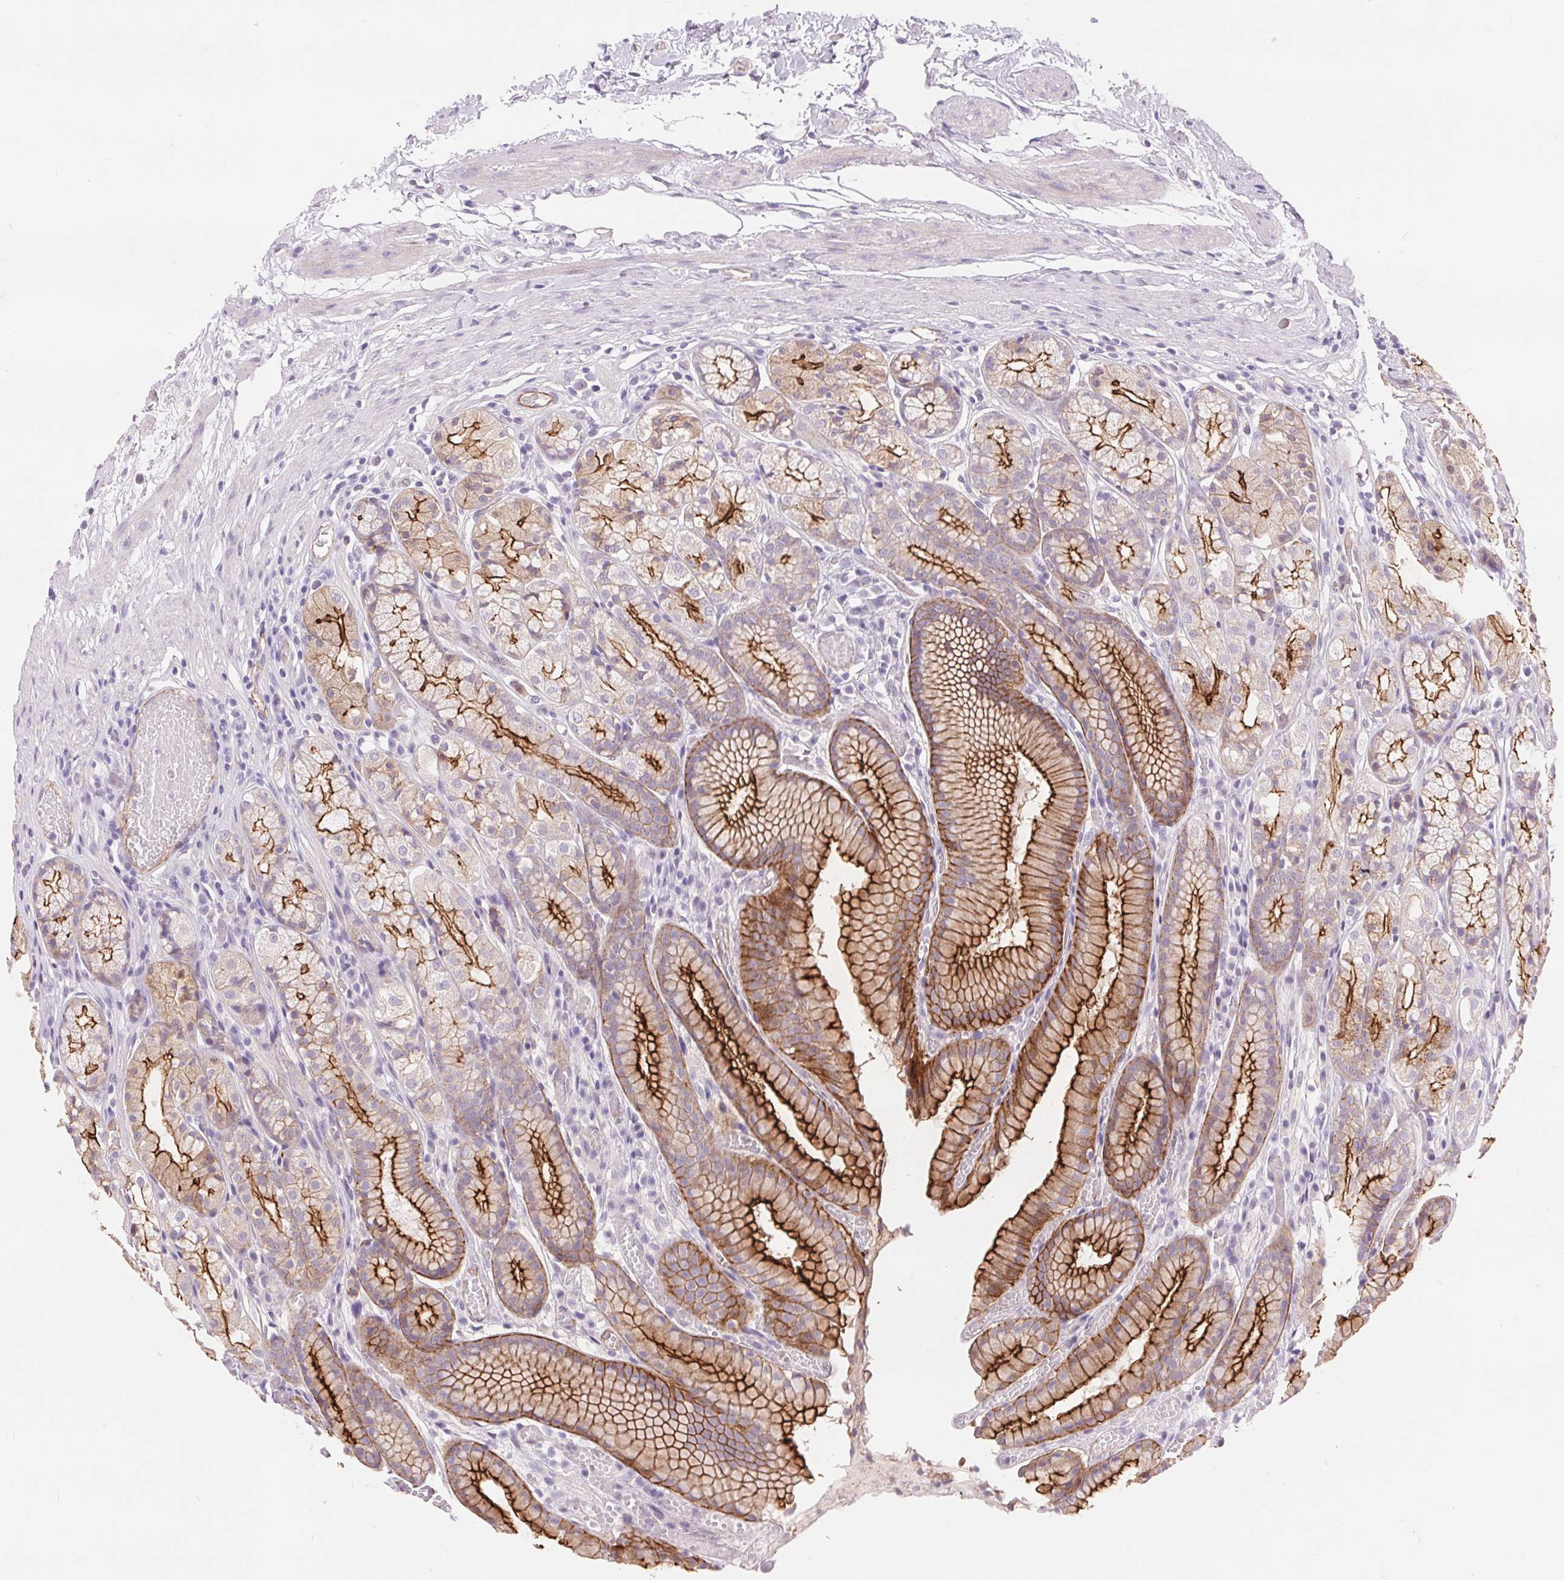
{"staining": {"intensity": "strong", "quantity": "25%-75%", "location": "cytoplasmic/membranous"}, "tissue": "stomach", "cell_type": "Glandular cells", "image_type": "normal", "snomed": [{"axis": "morphology", "description": "Normal tissue, NOS"}, {"axis": "topography", "description": "Stomach"}], "caption": "This micrograph exhibits IHC staining of normal stomach, with high strong cytoplasmic/membranous staining in about 25%-75% of glandular cells.", "gene": "DIXDC1", "patient": {"sex": "male", "age": 70}}